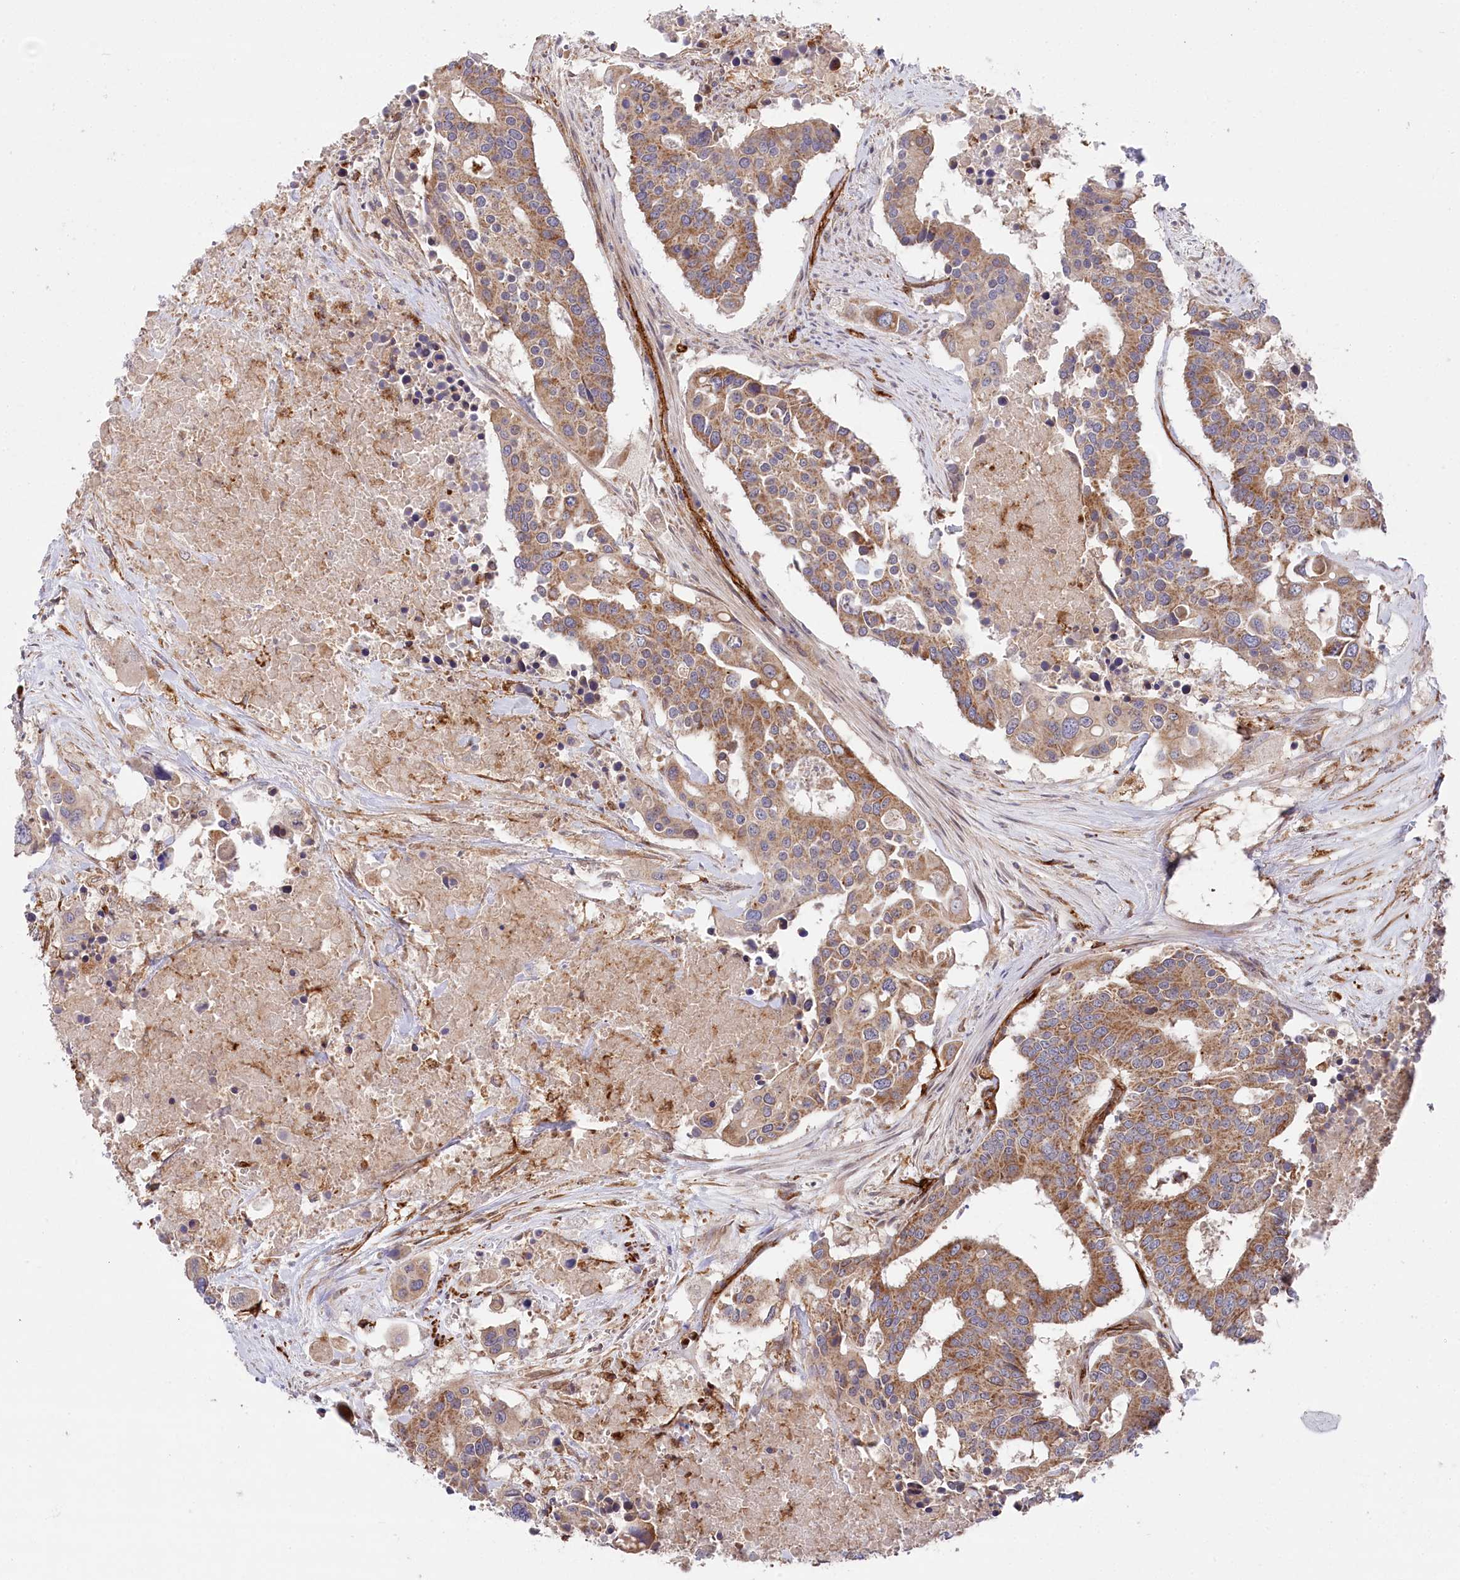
{"staining": {"intensity": "moderate", "quantity": ">75%", "location": "cytoplasmic/membranous"}, "tissue": "colorectal cancer", "cell_type": "Tumor cells", "image_type": "cancer", "snomed": [{"axis": "morphology", "description": "Adenocarcinoma, NOS"}, {"axis": "topography", "description": "Colon"}], "caption": "This image demonstrates colorectal cancer stained with immunohistochemistry (IHC) to label a protein in brown. The cytoplasmic/membranous of tumor cells show moderate positivity for the protein. Nuclei are counter-stained blue.", "gene": "MTPAP", "patient": {"sex": "male", "age": 77}}